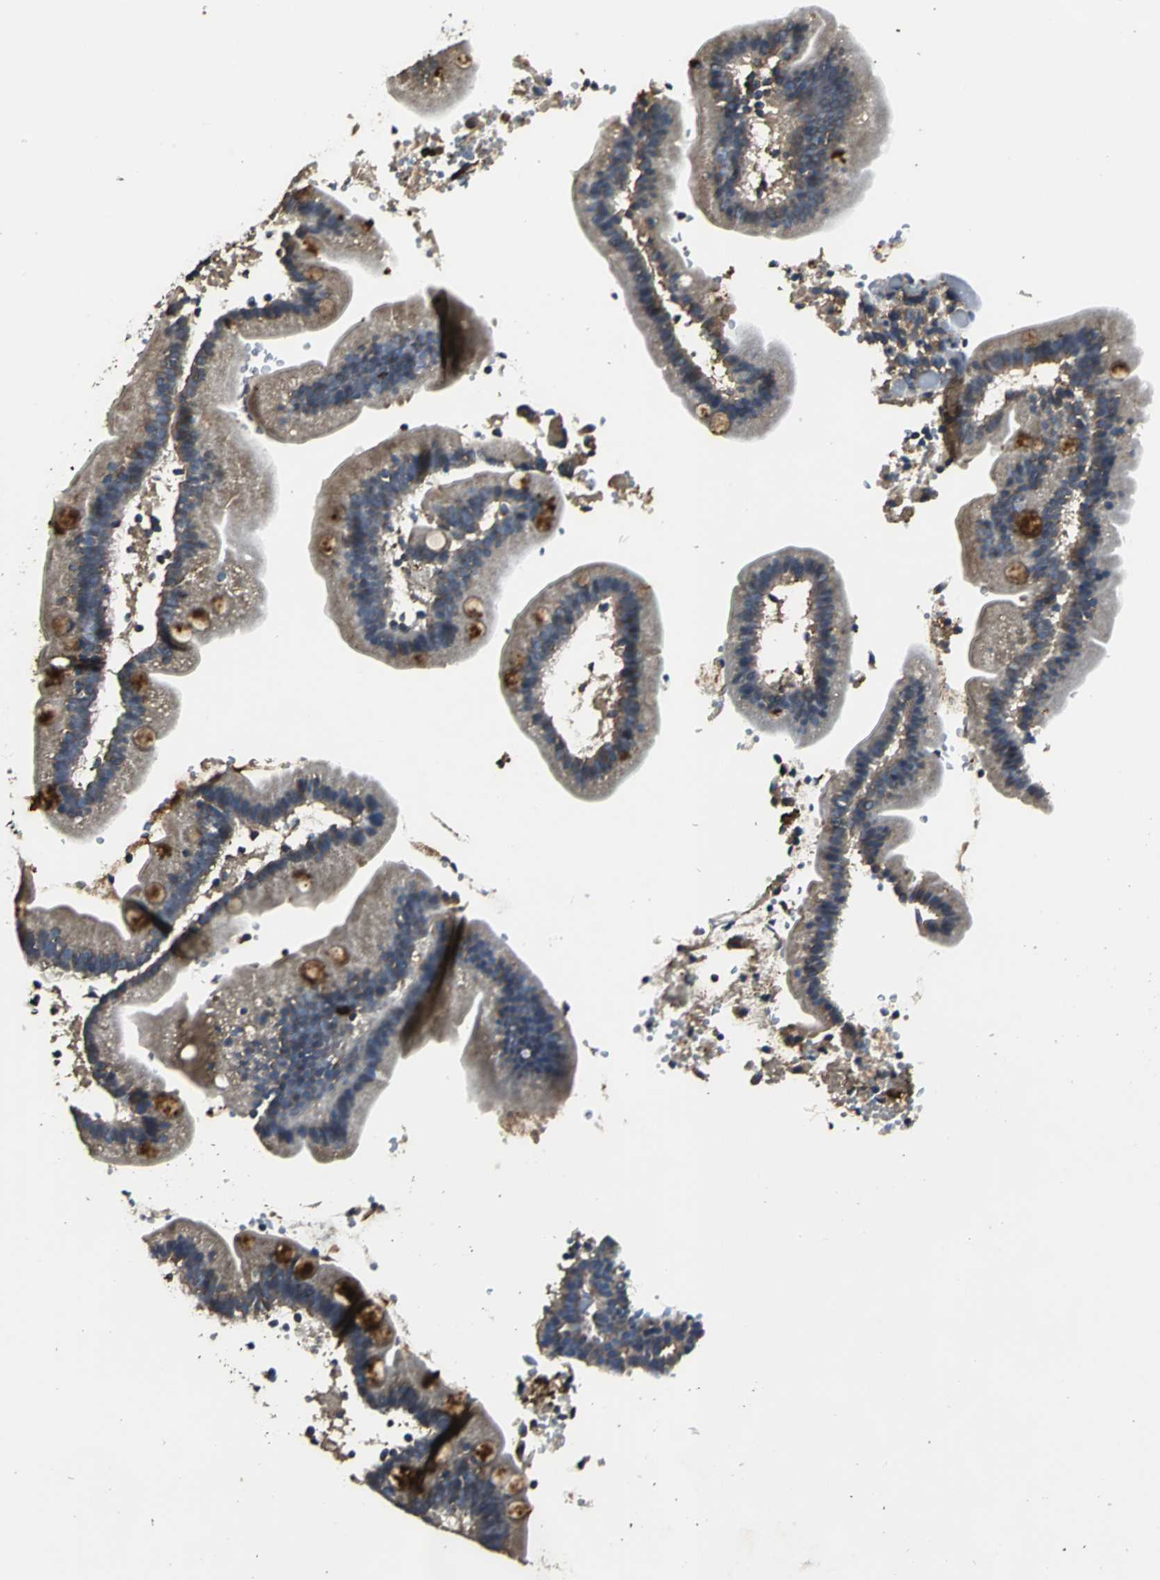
{"staining": {"intensity": "moderate", "quantity": ">75%", "location": "cytoplasmic/membranous"}, "tissue": "duodenum", "cell_type": "Glandular cells", "image_type": "normal", "snomed": [{"axis": "morphology", "description": "Normal tissue, NOS"}, {"axis": "topography", "description": "Duodenum"}], "caption": "Immunohistochemical staining of normal human duodenum displays moderate cytoplasmic/membranous protein expression in approximately >75% of glandular cells.", "gene": "IRF3", "patient": {"sex": "male", "age": 66}}